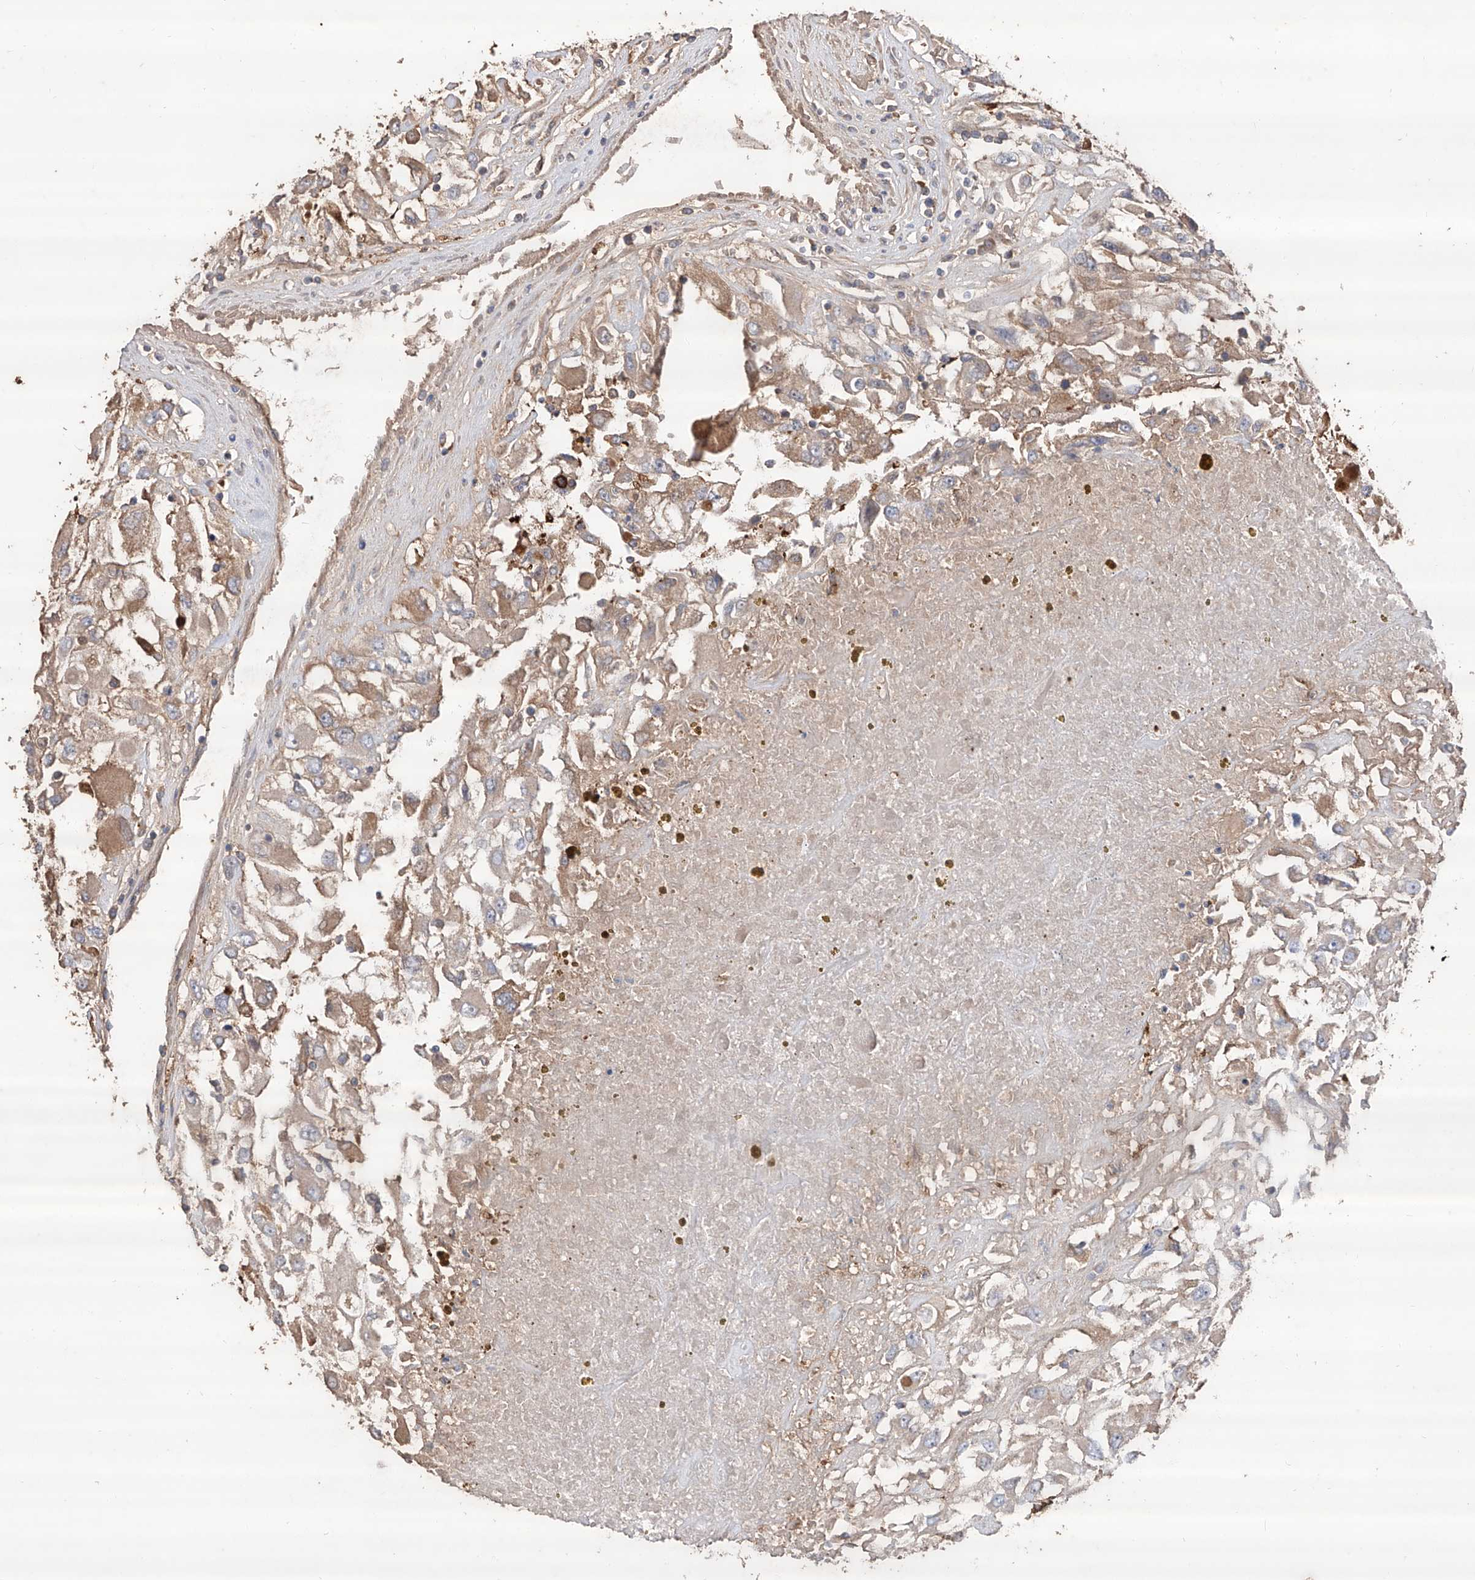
{"staining": {"intensity": "weak", "quantity": ">75%", "location": "cytoplasmic/membranous"}, "tissue": "renal cancer", "cell_type": "Tumor cells", "image_type": "cancer", "snomed": [{"axis": "morphology", "description": "Adenocarcinoma, NOS"}, {"axis": "topography", "description": "Kidney"}], "caption": "Immunohistochemistry (IHC) micrograph of adenocarcinoma (renal) stained for a protein (brown), which reveals low levels of weak cytoplasmic/membranous expression in about >75% of tumor cells.", "gene": "EDN1", "patient": {"sex": "female", "age": 52}}